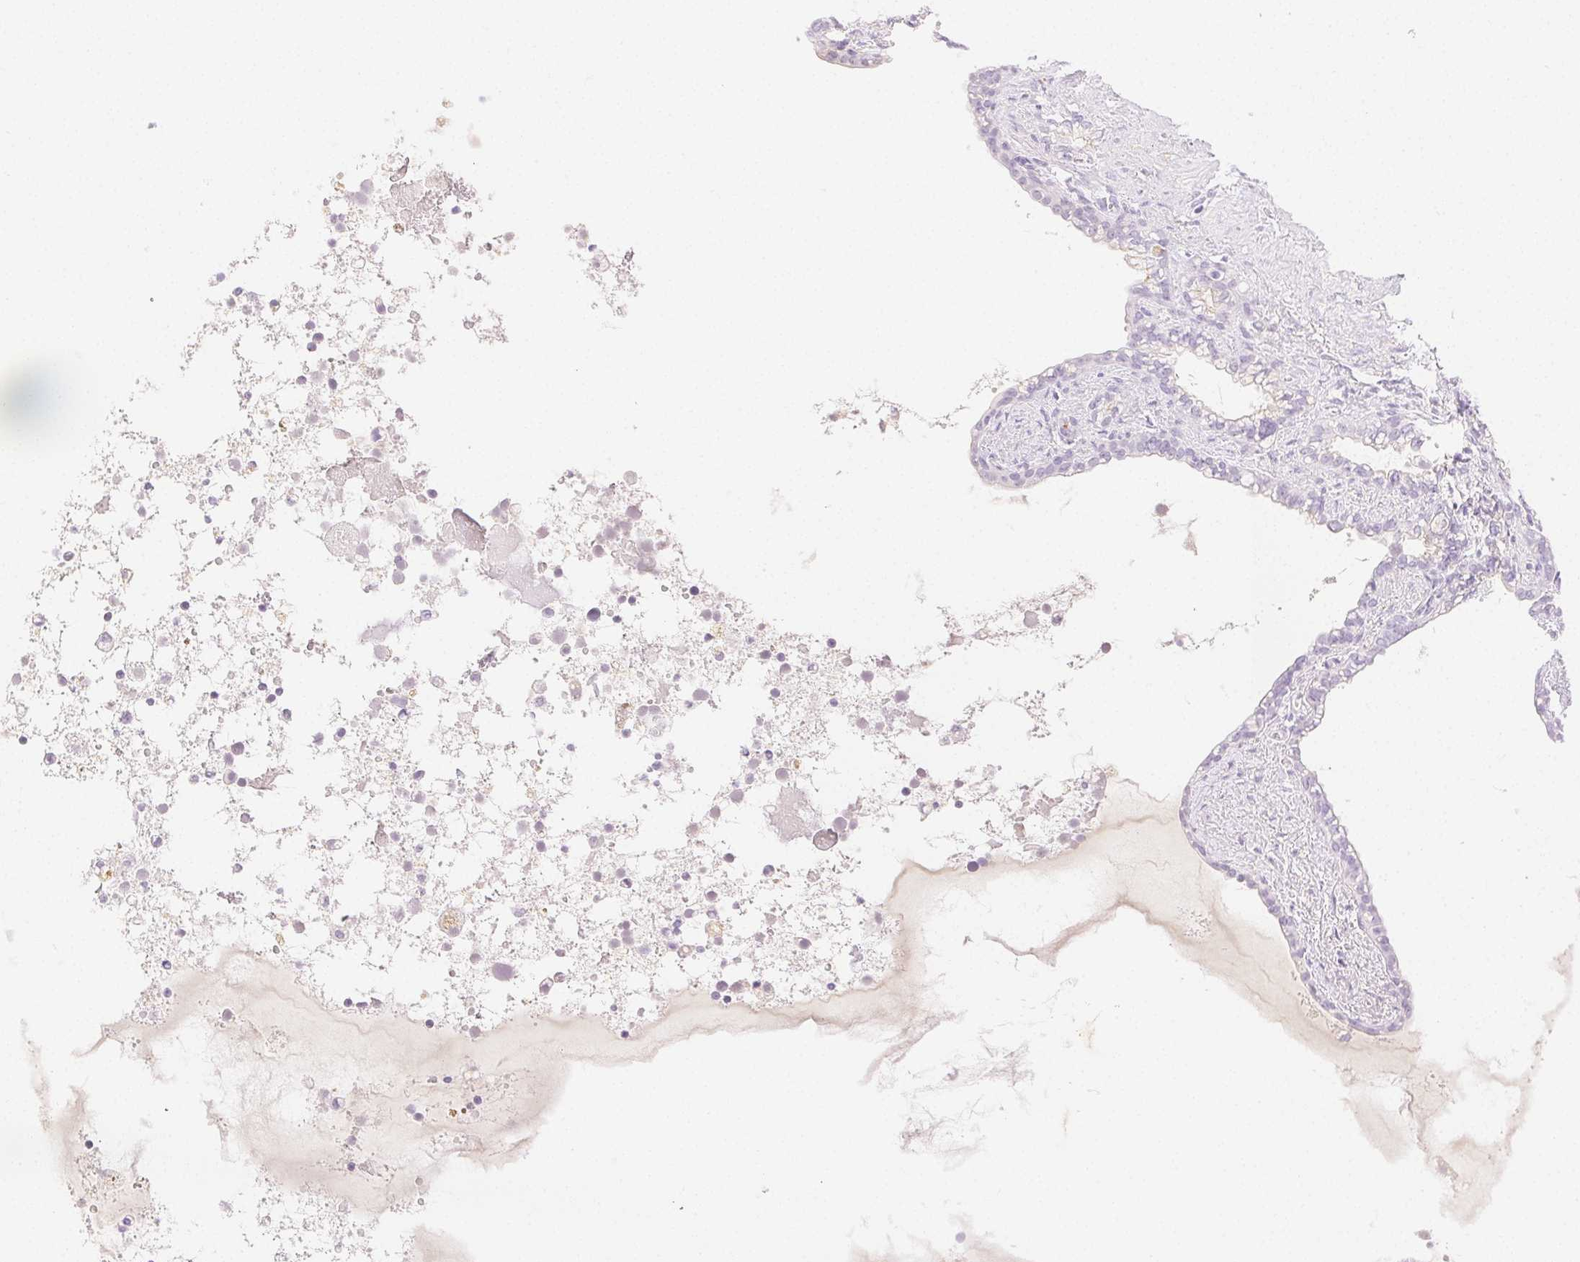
{"staining": {"intensity": "negative", "quantity": "none", "location": "none"}, "tissue": "seminal vesicle", "cell_type": "Glandular cells", "image_type": "normal", "snomed": [{"axis": "morphology", "description": "Normal tissue, NOS"}, {"axis": "topography", "description": "Seminal veicle"}], "caption": "This is an immunohistochemistry photomicrograph of normal seminal vesicle. There is no expression in glandular cells.", "gene": "SPACA4", "patient": {"sex": "male", "age": 76}}